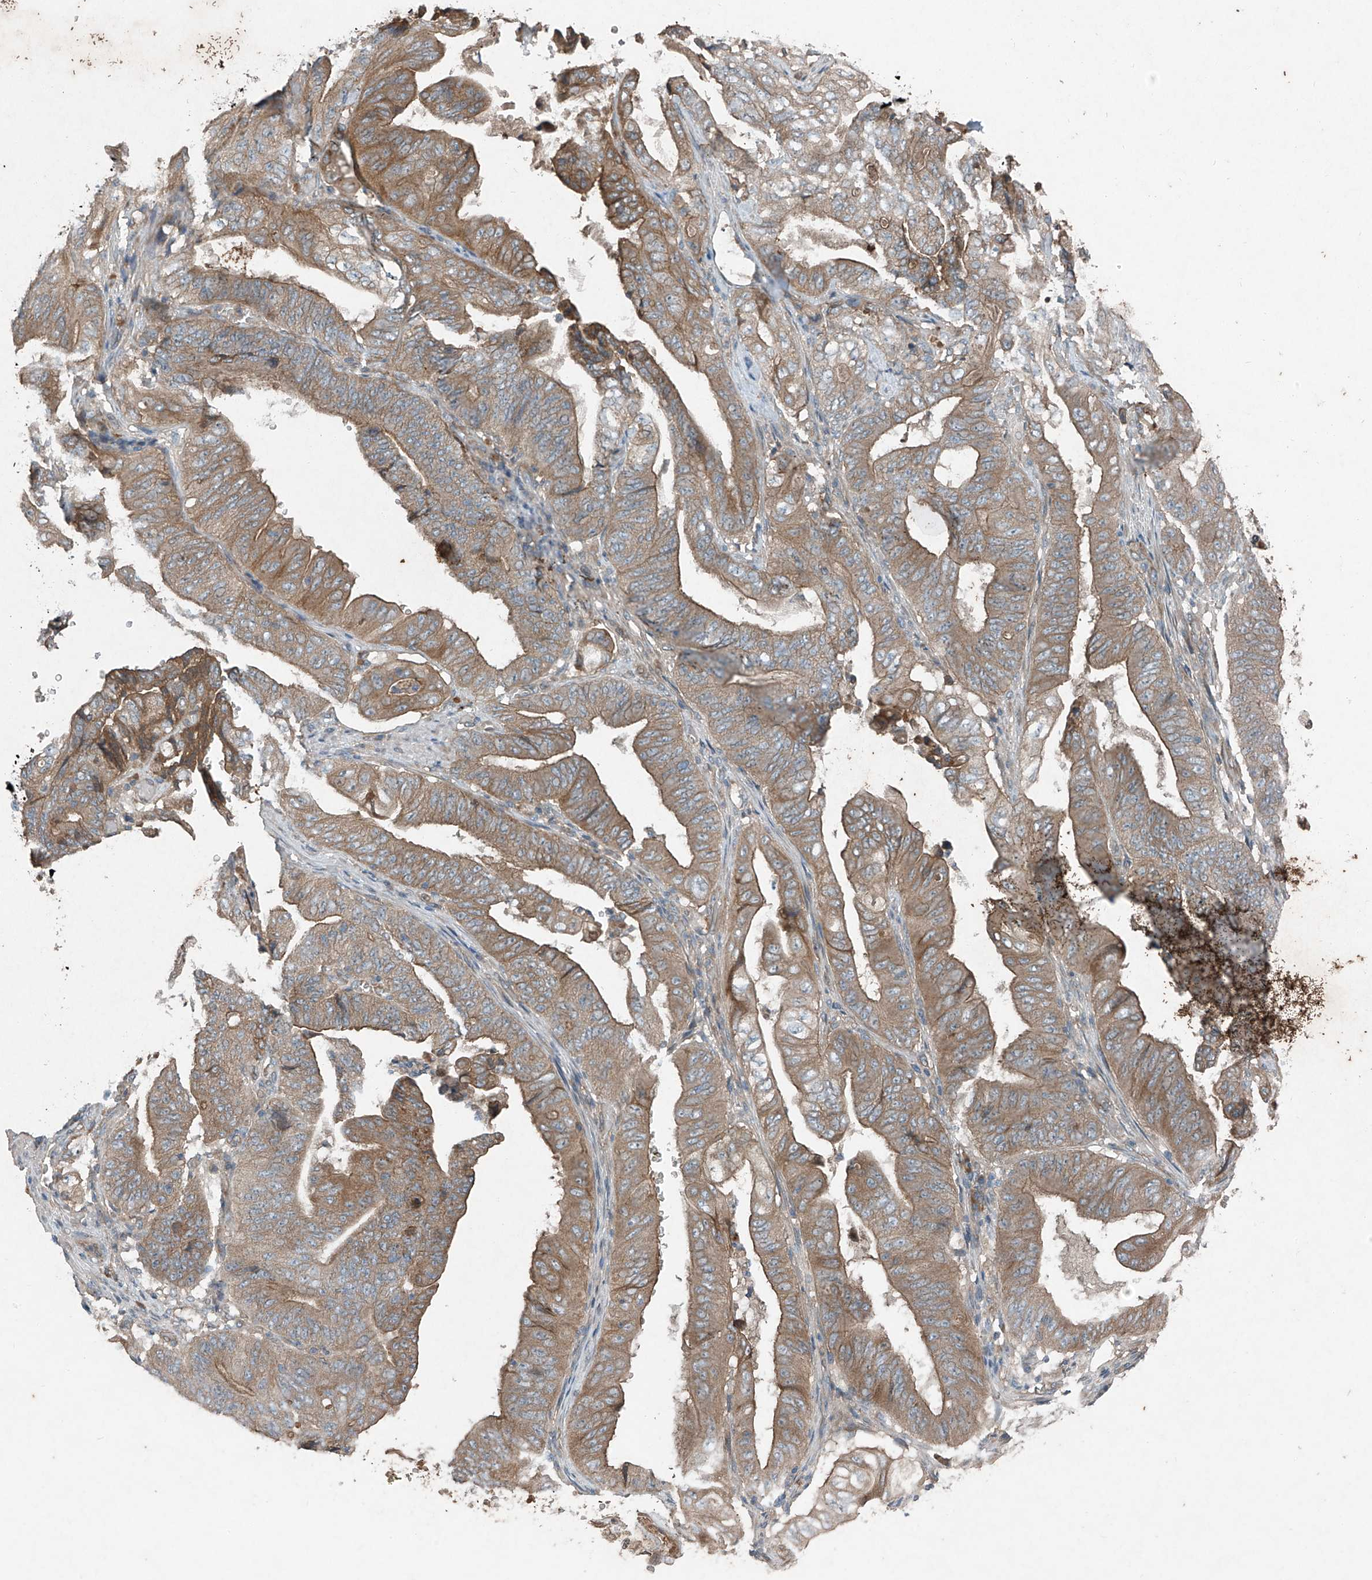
{"staining": {"intensity": "moderate", "quantity": ">75%", "location": "cytoplasmic/membranous"}, "tissue": "stomach cancer", "cell_type": "Tumor cells", "image_type": "cancer", "snomed": [{"axis": "morphology", "description": "Adenocarcinoma, NOS"}, {"axis": "topography", "description": "Stomach"}], "caption": "Moderate cytoplasmic/membranous expression is identified in approximately >75% of tumor cells in stomach cancer (adenocarcinoma). Ihc stains the protein of interest in brown and the nuclei are stained blue.", "gene": "FOXRED2", "patient": {"sex": "female", "age": 73}}